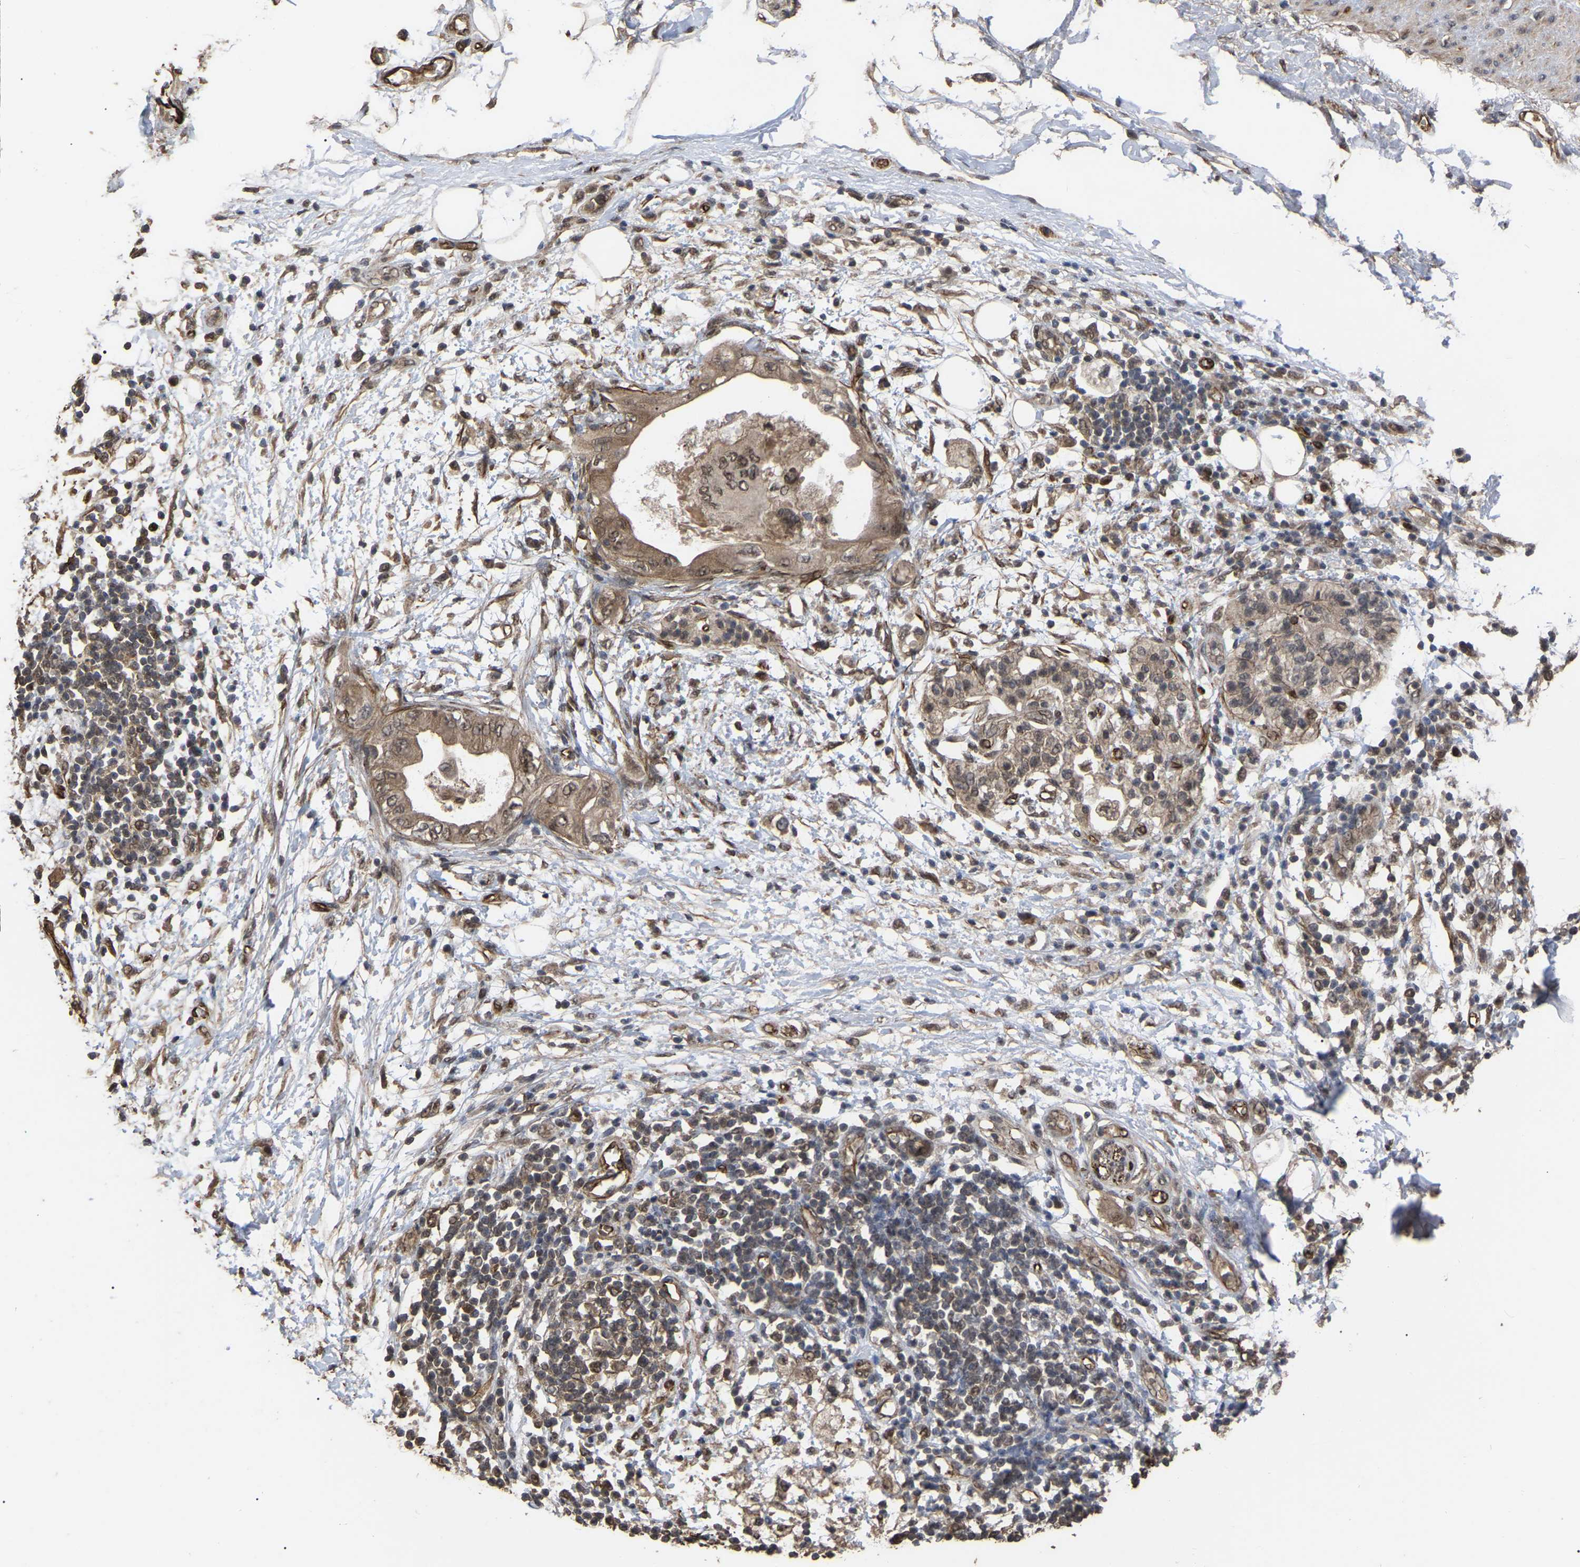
{"staining": {"intensity": "moderate", "quantity": ">75%", "location": "cytoplasmic/membranous"}, "tissue": "adipose tissue", "cell_type": "Adipocytes", "image_type": "normal", "snomed": [{"axis": "morphology", "description": "Normal tissue, NOS"}, {"axis": "morphology", "description": "Adenocarcinoma, NOS"}, {"axis": "topography", "description": "Duodenum"}, {"axis": "topography", "description": "Peripheral nerve tissue"}], "caption": "This histopathology image shows benign adipose tissue stained with immunohistochemistry (IHC) to label a protein in brown. The cytoplasmic/membranous of adipocytes show moderate positivity for the protein. Nuclei are counter-stained blue.", "gene": "FAM161B", "patient": {"sex": "female", "age": 60}}